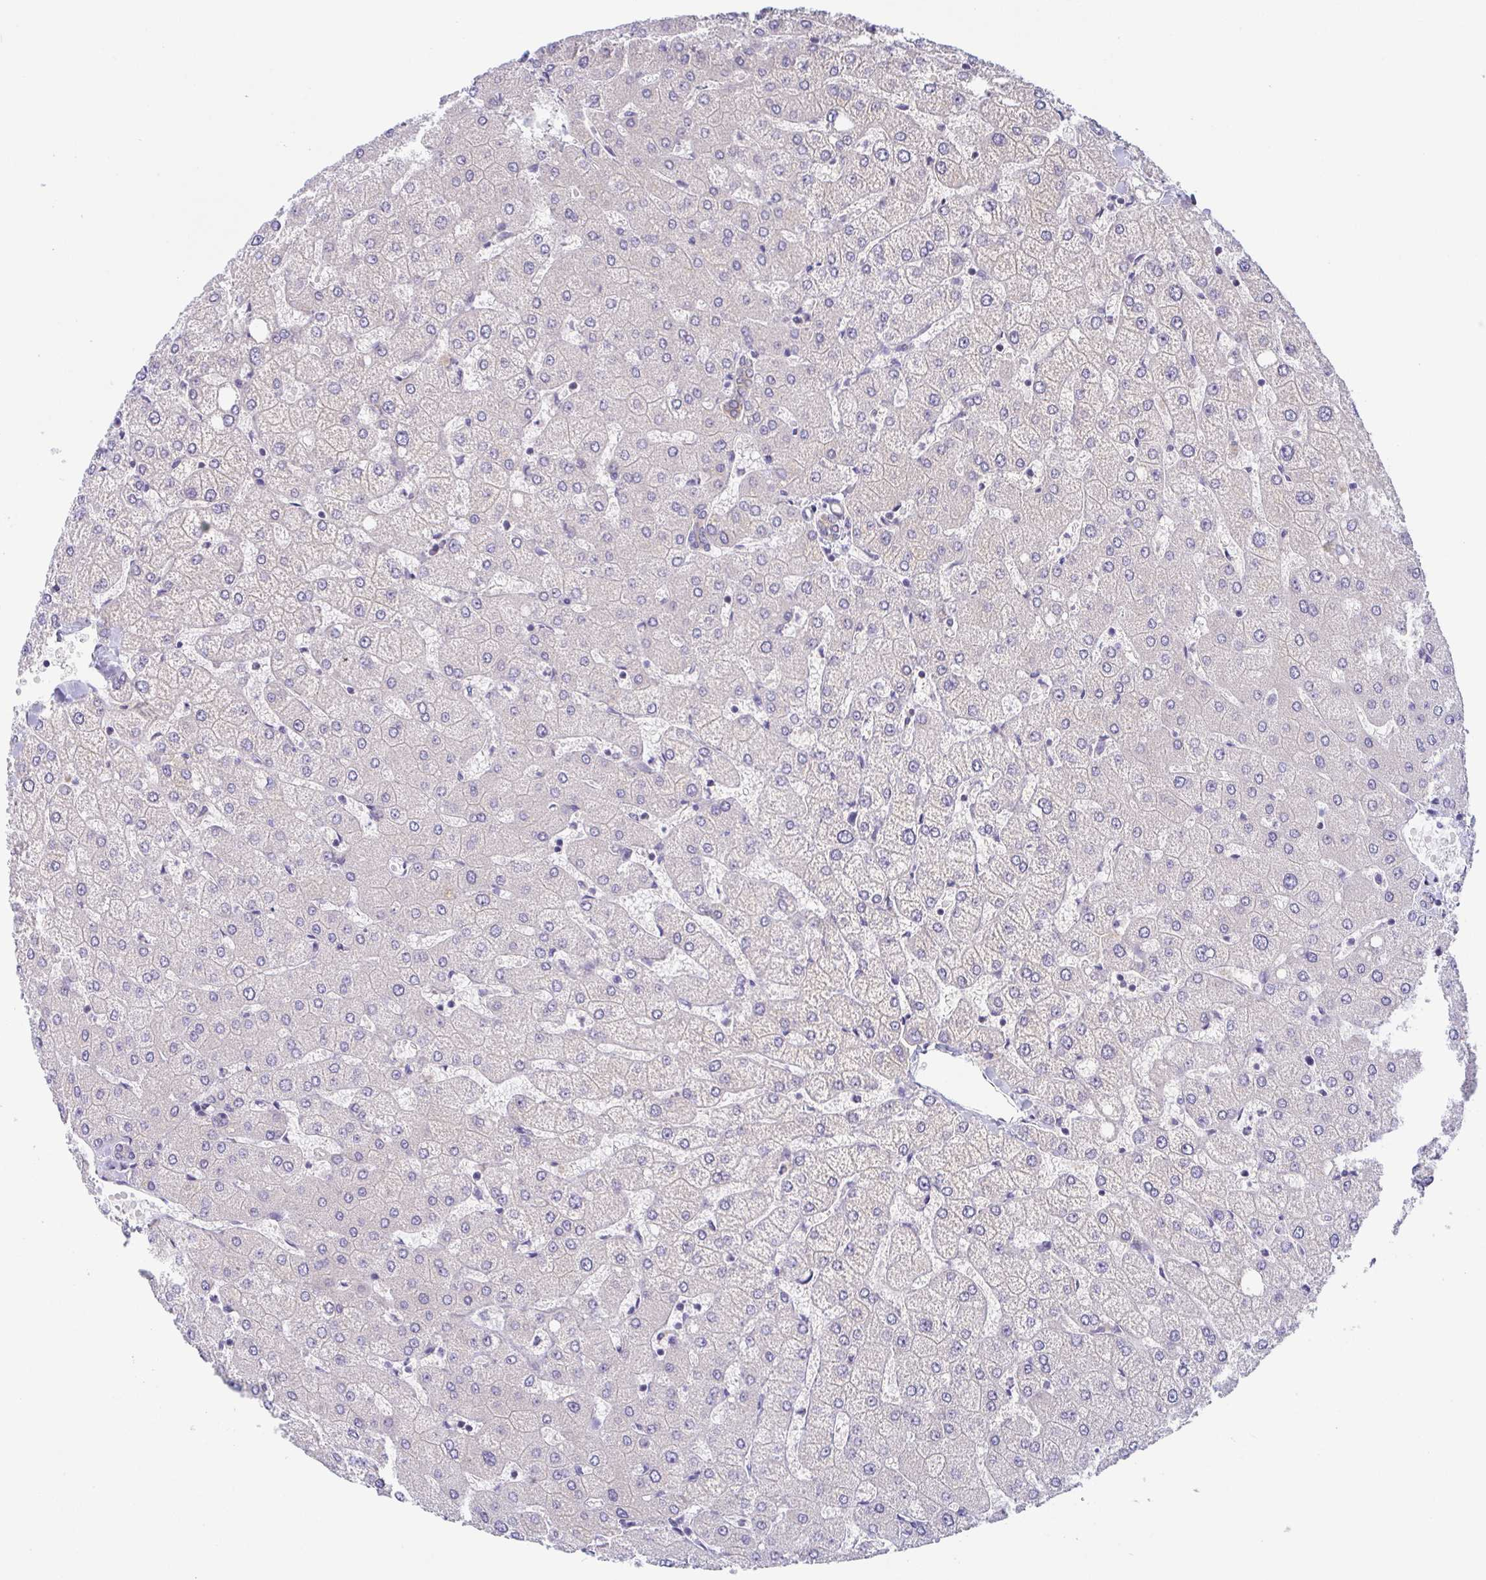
{"staining": {"intensity": "weak", "quantity": "<25%", "location": "cytoplasmic/membranous"}, "tissue": "liver", "cell_type": "Cholangiocytes", "image_type": "normal", "snomed": [{"axis": "morphology", "description": "Normal tissue, NOS"}, {"axis": "topography", "description": "Liver"}], "caption": "Cholangiocytes are negative for brown protein staining in unremarkable liver. (DAB (3,3'-diaminobenzidine) immunohistochemistry (IHC) visualized using brightfield microscopy, high magnification).", "gene": "BCL2L1", "patient": {"sex": "female", "age": 54}}